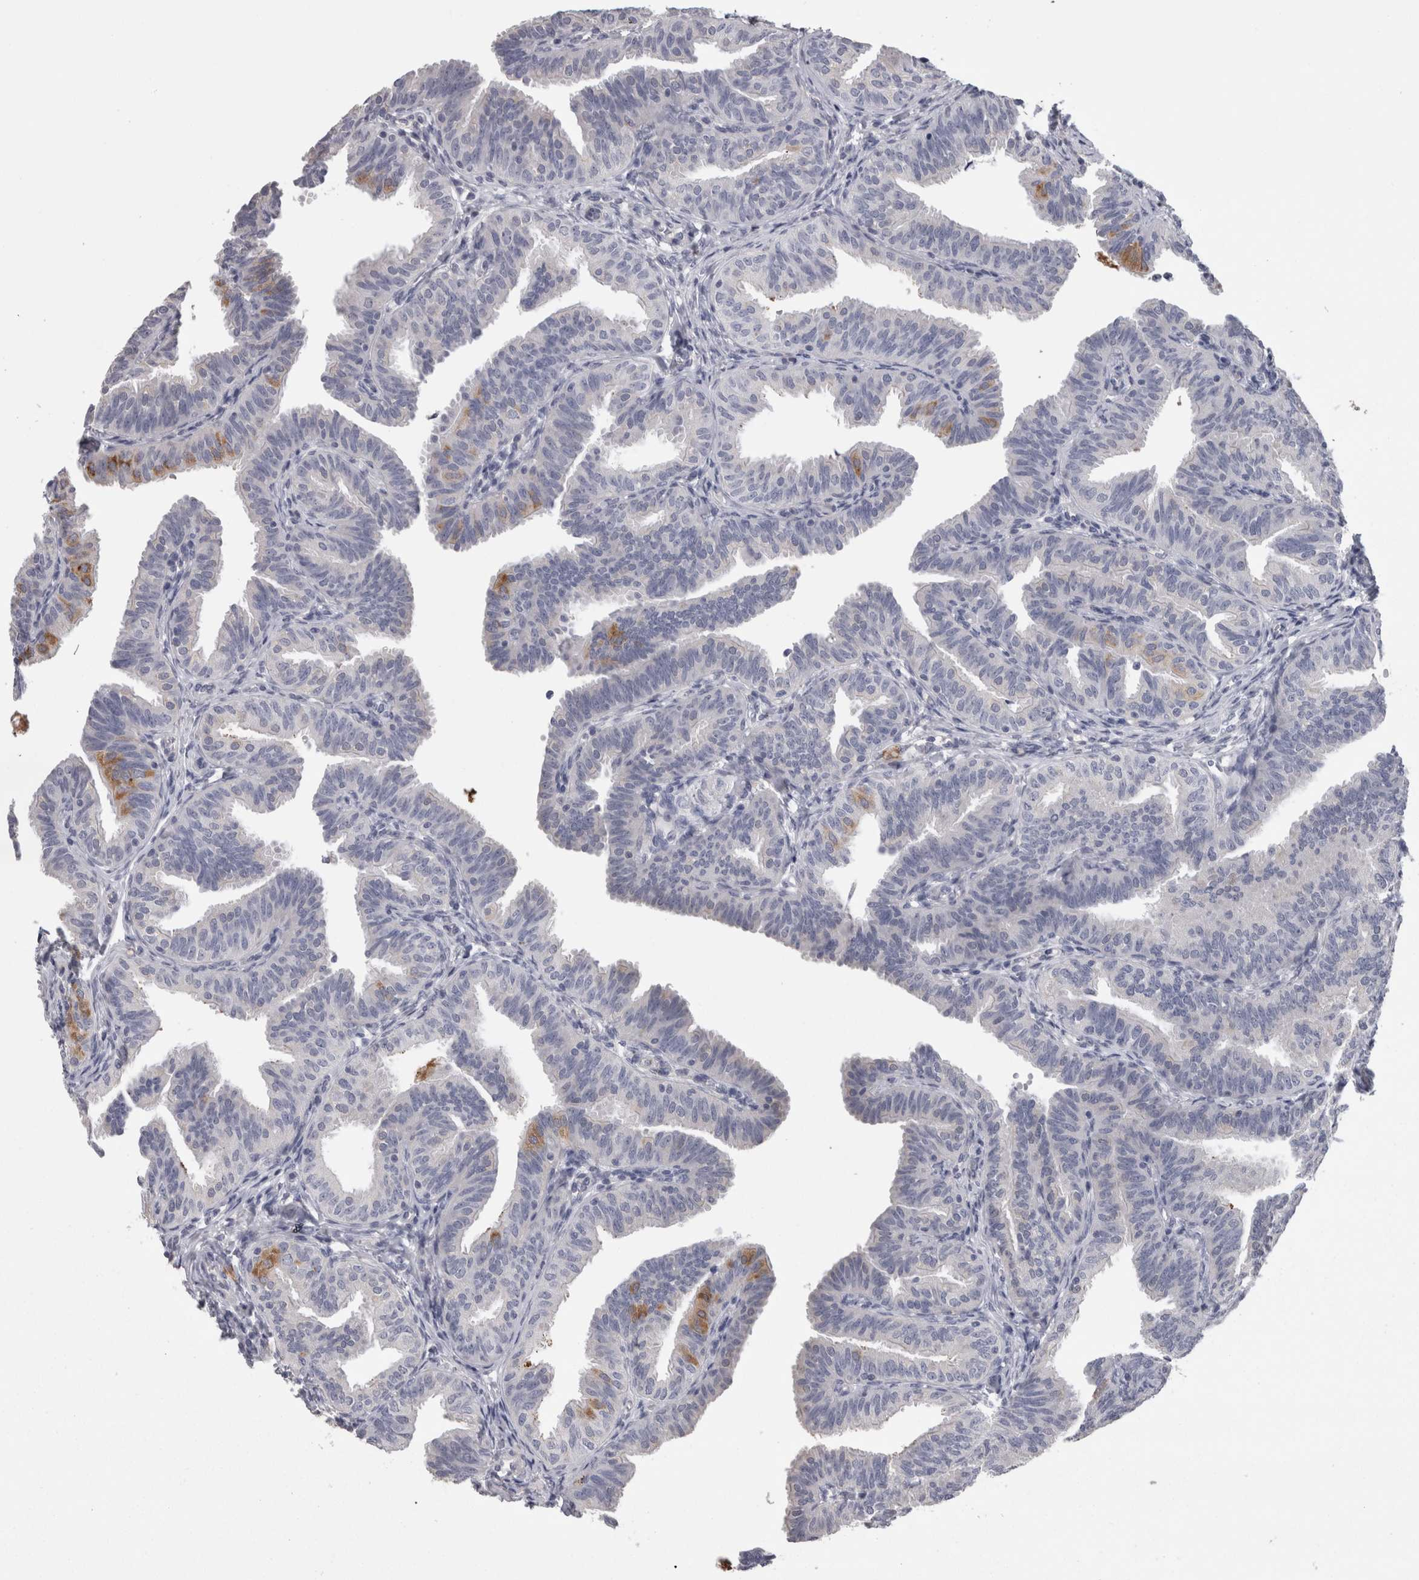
{"staining": {"intensity": "moderate", "quantity": "<25%", "location": "cytoplasmic/membranous"}, "tissue": "fallopian tube", "cell_type": "Glandular cells", "image_type": "normal", "snomed": [{"axis": "morphology", "description": "Normal tissue, NOS"}, {"axis": "topography", "description": "Fallopian tube"}], "caption": "A low amount of moderate cytoplasmic/membranous expression is identified in about <25% of glandular cells in normal fallopian tube.", "gene": "TCAP", "patient": {"sex": "female", "age": 35}}